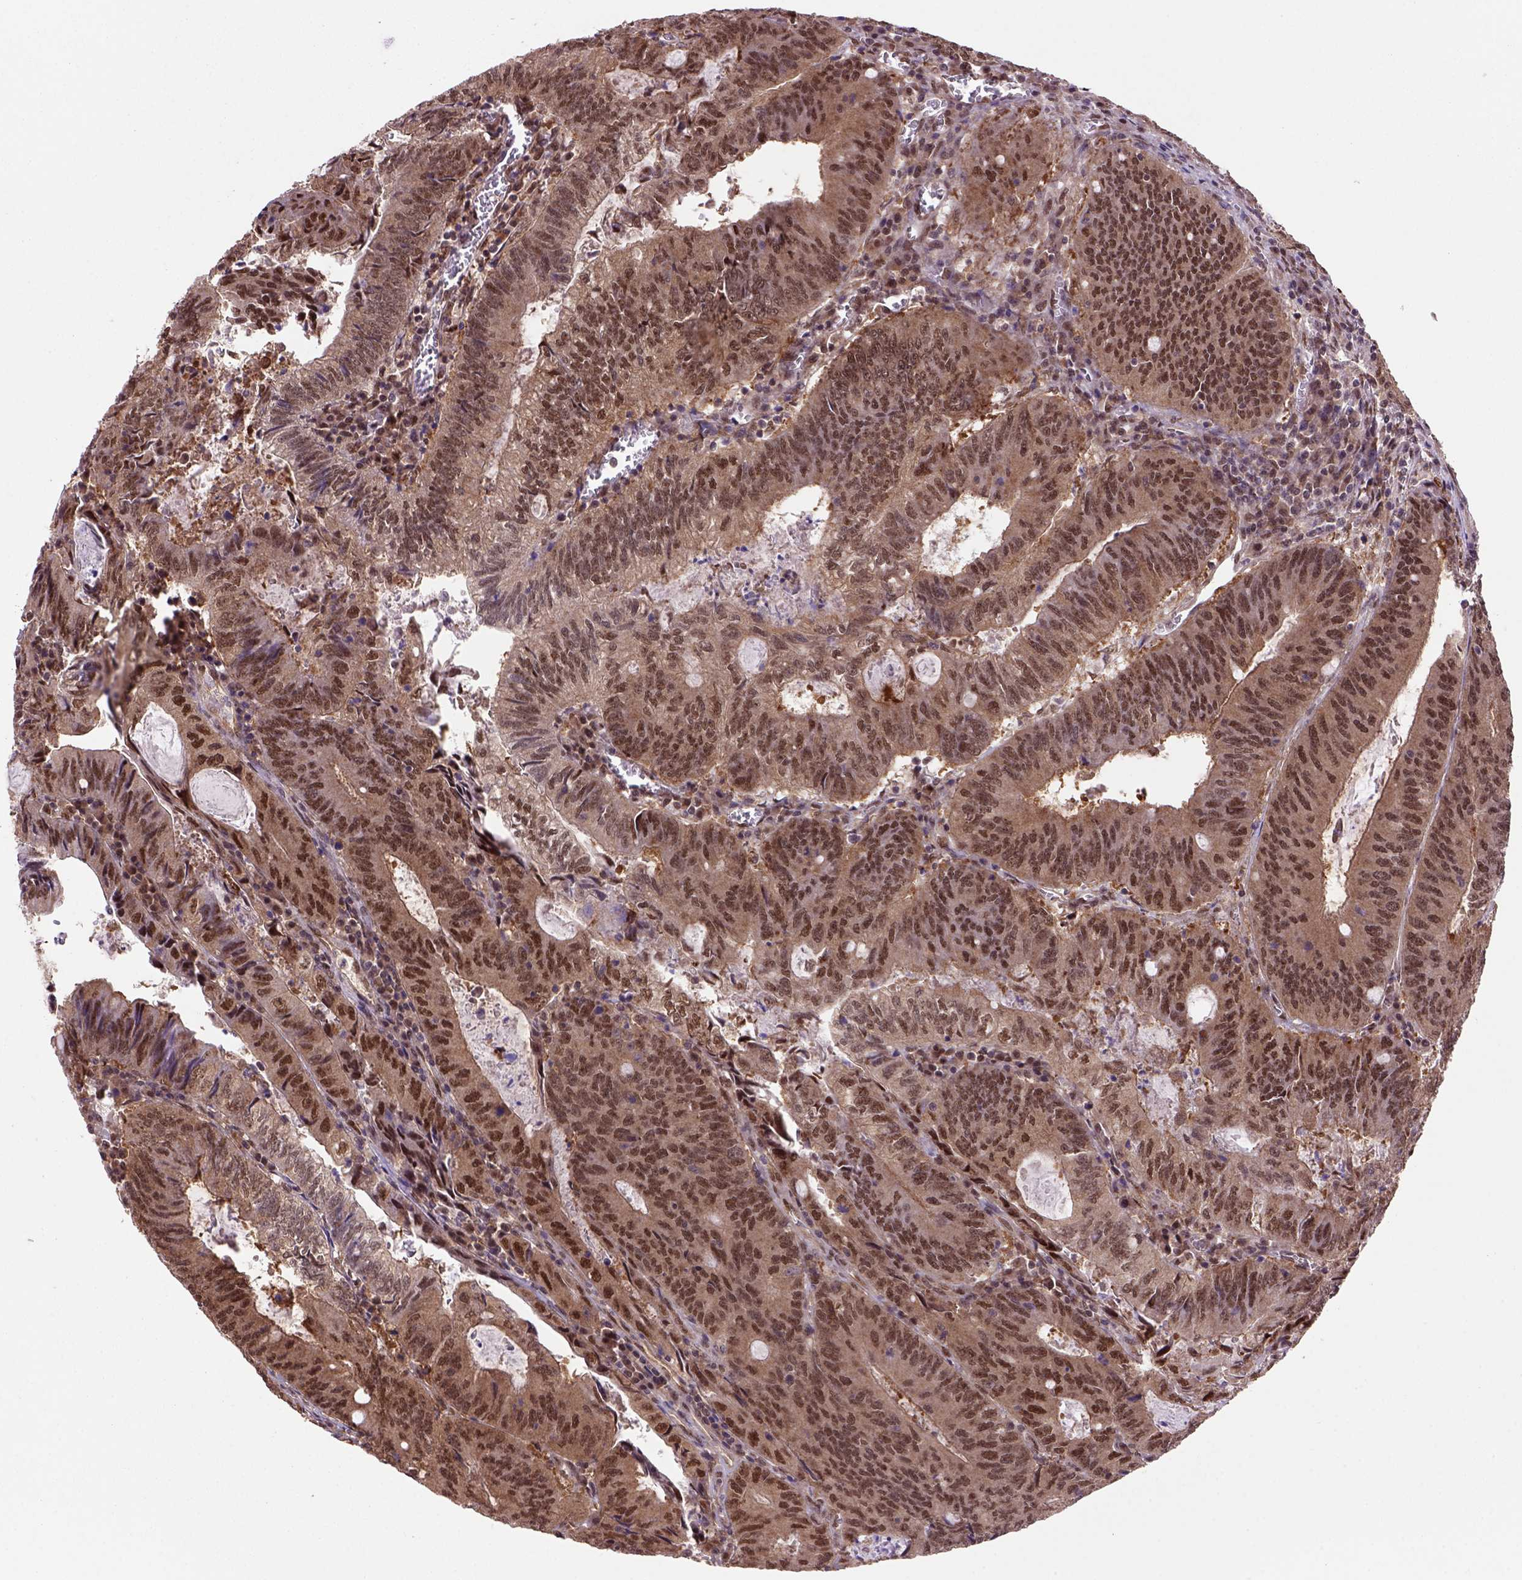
{"staining": {"intensity": "strong", "quantity": ">75%", "location": "cytoplasmic/membranous,nuclear"}, "tissue": "colorectal cancer", "cell_type": "Tumor cells", "image_type": "cancer", "snomed": [{"axis": "morphology", "description": "Adenocarcinoma, NOS"}, {"axis": "topography", "description": "Colon"}], "caption": "Strong cytoplasmic/membranous and nuclear expression is present in approximately >75% of tumor cells in colorectal adenocarcinoma. (brown staining indicates protein expression, while blue staining denotes nuclei).", "gene": "PSMC2", "patient": {"sex": "male", "age": 67}}